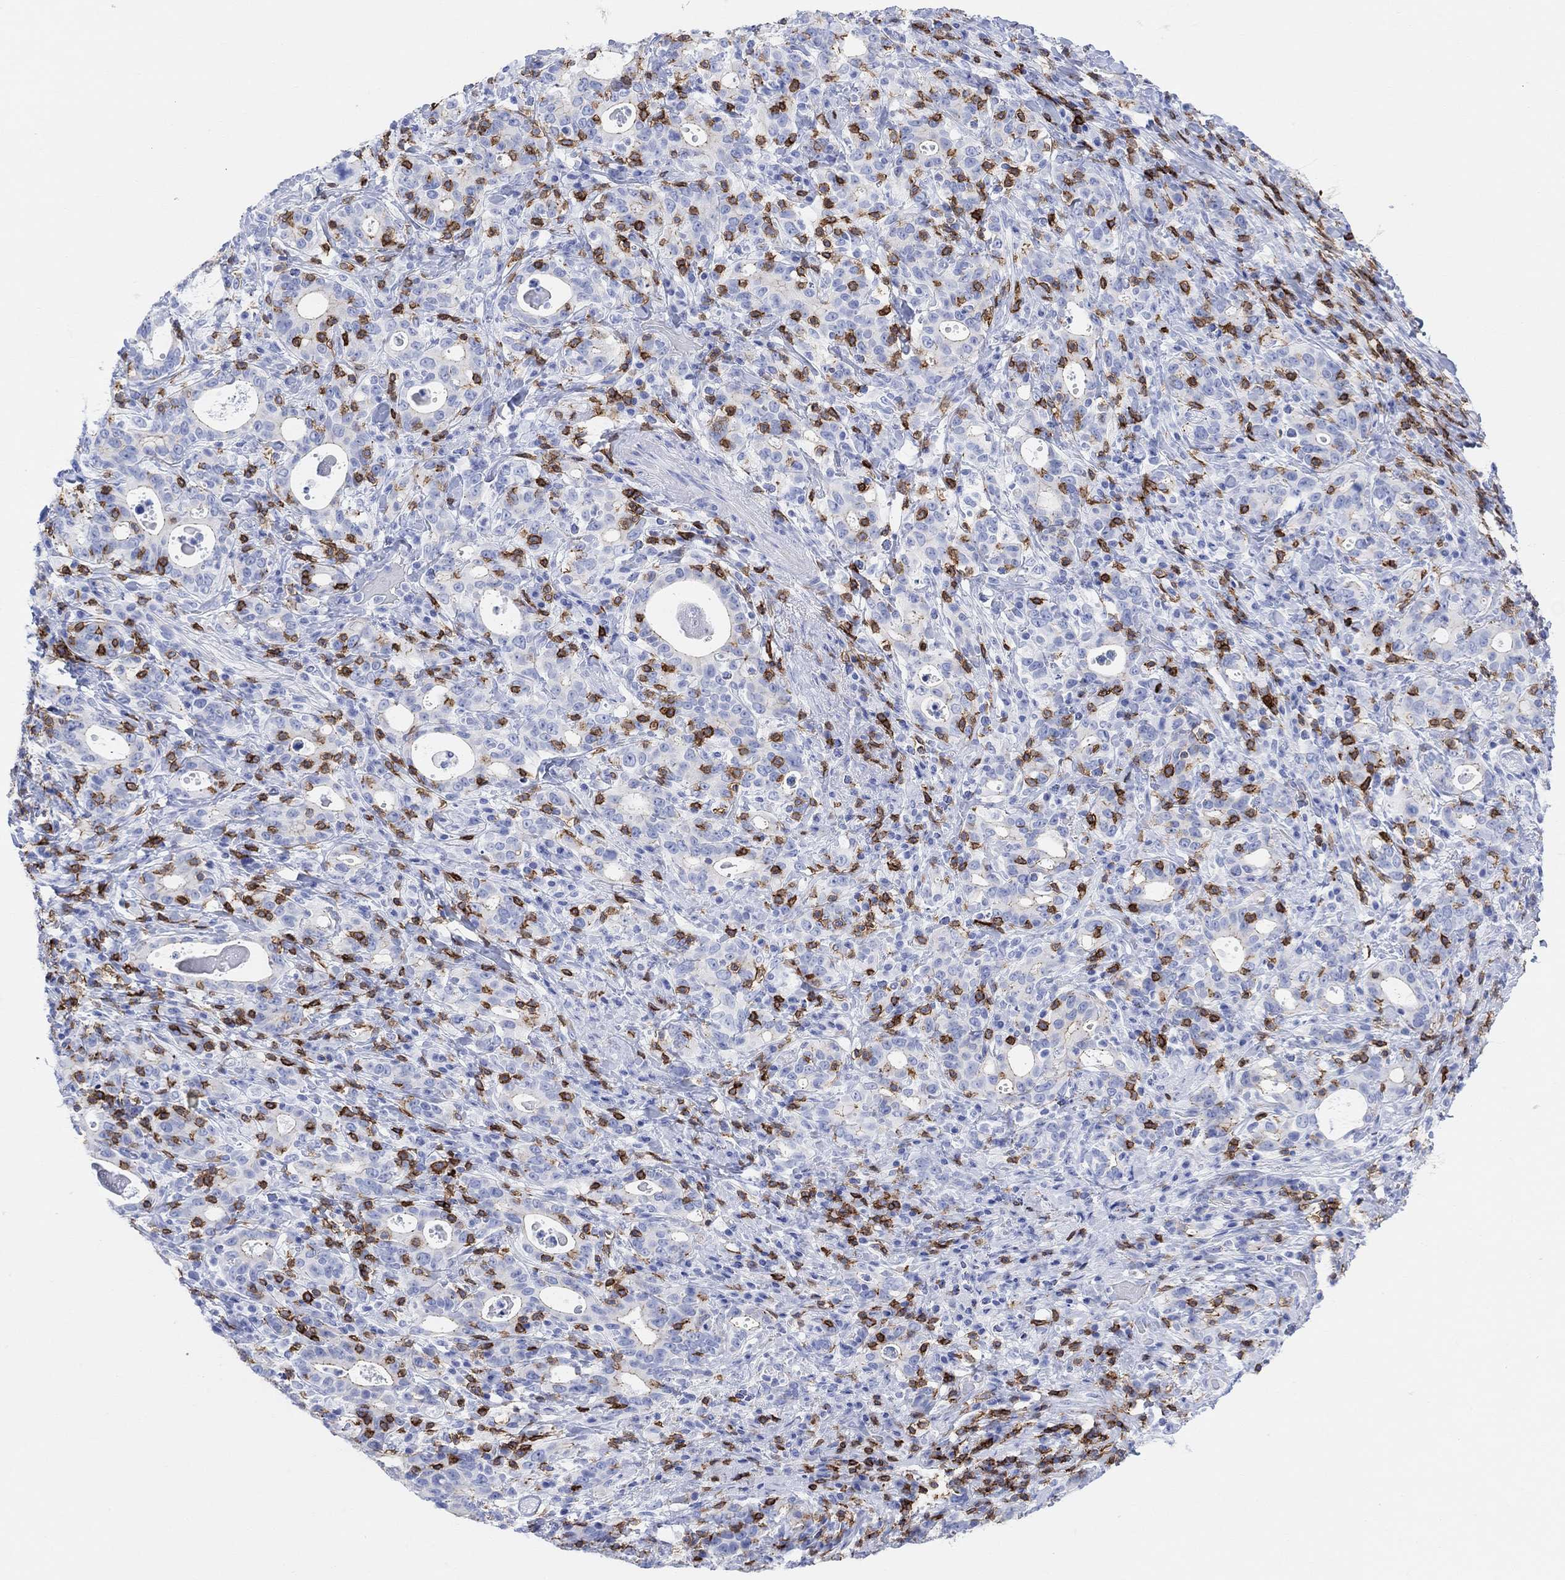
{"staining": {"intensity": "negative", "quantity": "none", "location": "none"}, "tissue": "stomach cancer", "cell_type": "Tumor cells", "image_type": "cancer", "snomed": [{"axis": "morphology", "description": "Adenocarcinoma, NOS"}, {"axis": "topography", "description": "Stomach"}], "caption": "DAB immunohistochemical staining of stomach adenocarcinoma reveals no significant positivity in tumor cells. Nuclei are stained in blue.", "gene": "GPR65", "patient": {"sex": "male", "age": 79}}